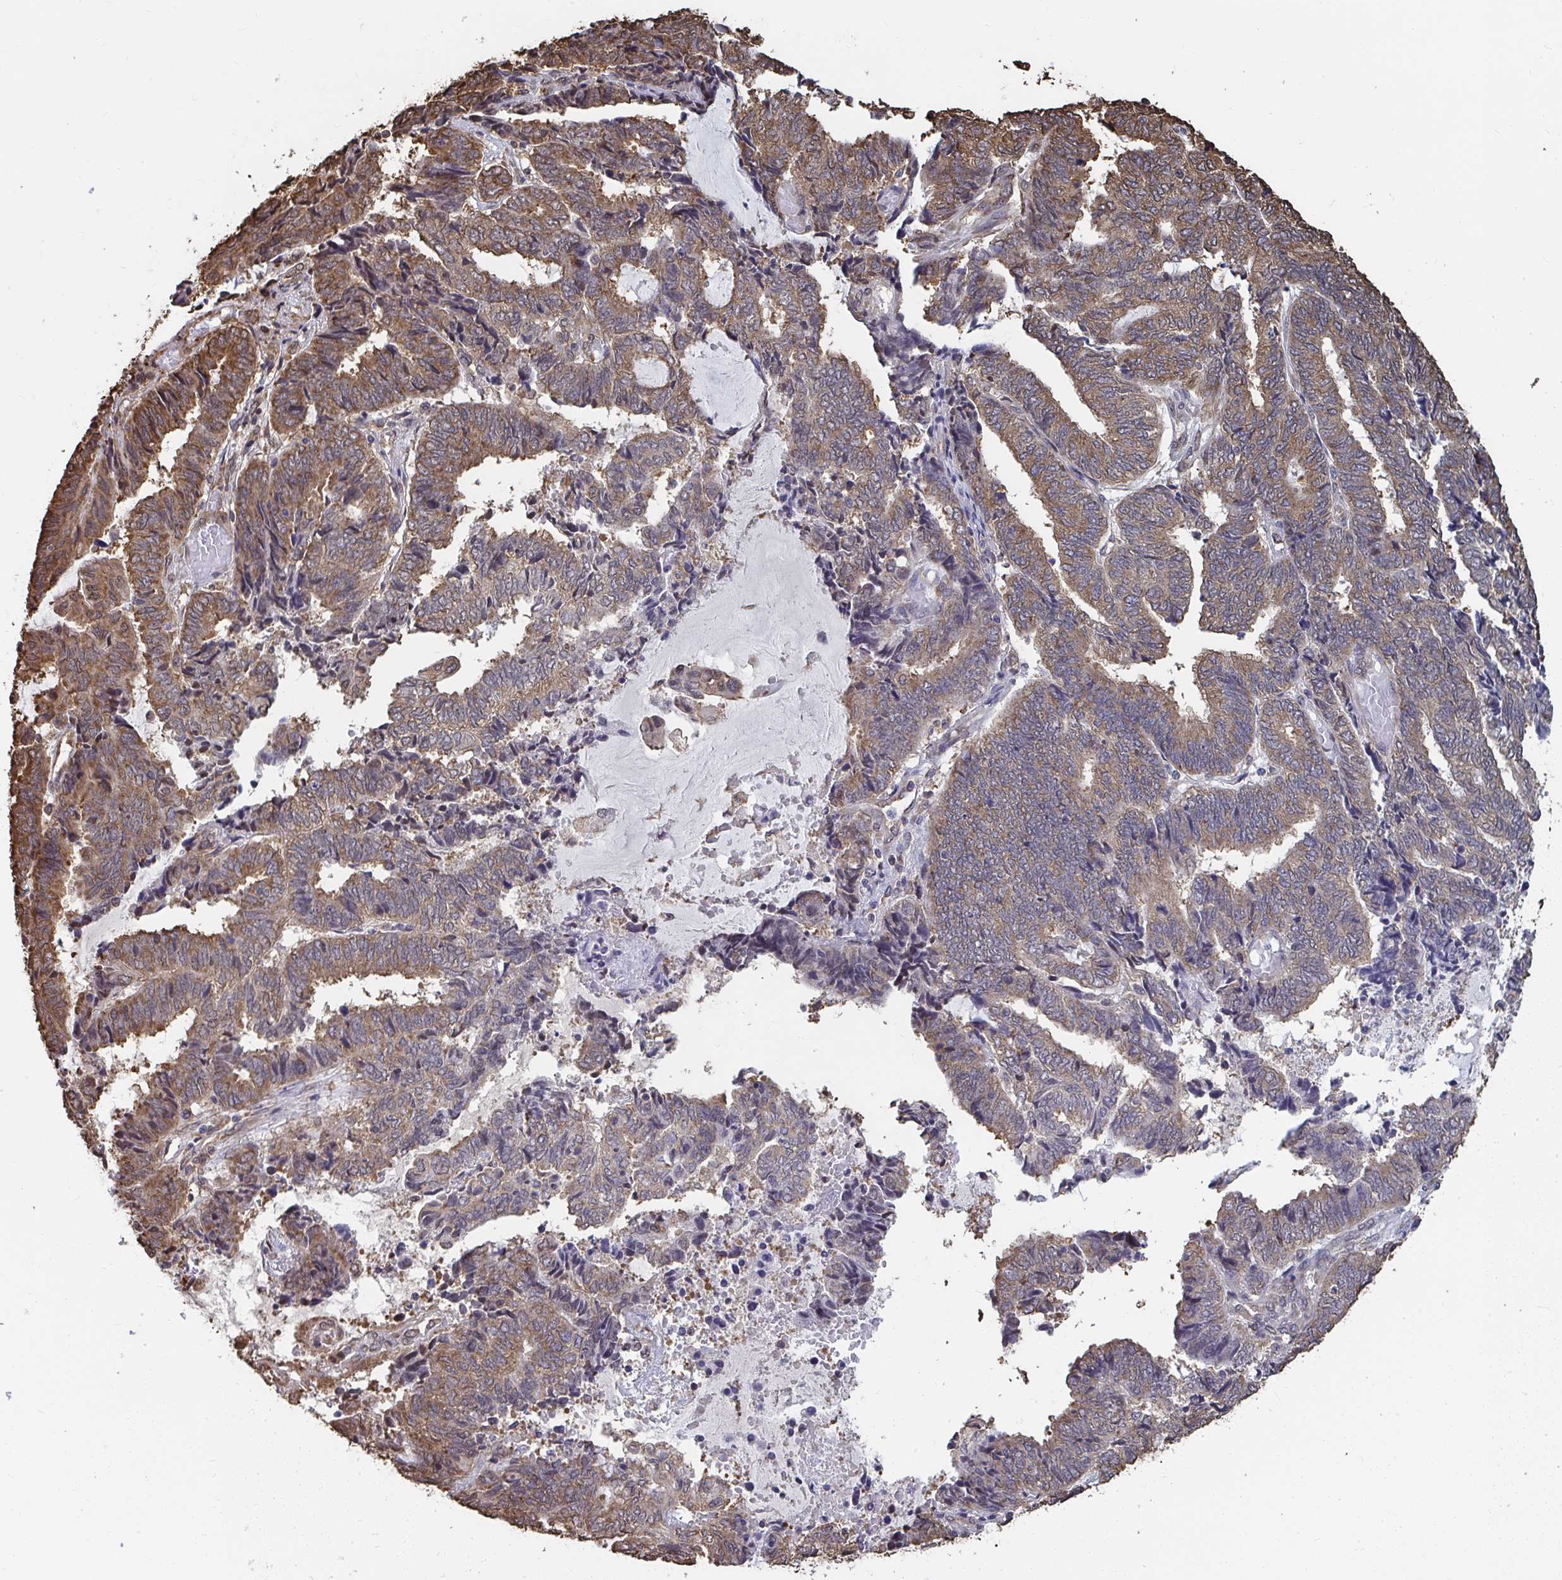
{"staining": {"intensity": "moderate", "quantity": ">75%", "location": "cytoplasmic/membranous"}, "tissue": "endometrial cancer", "cell_type": "Tumor cells", "image_type": "cancer", "snomed": [{"axis": "morphology", "description": "Adenocarcinoma, NOS"}, {"axis": "topography", "description": "Uterus"}, {"axis": "topography", "description": "Endometrium"}], "caption": "IHC (DAB) staining of endometrial adenocarcinoma exhibits moderate cytoplasmic/membranous protein staining in approximately >75% of tumor cells. (DAB (3,3'-diaminobenzidine) = brown stain, brightfield microscopy at high magnification).", "gene": "SYNCRIP", "patient": {"sex": "female", "age": 70}}